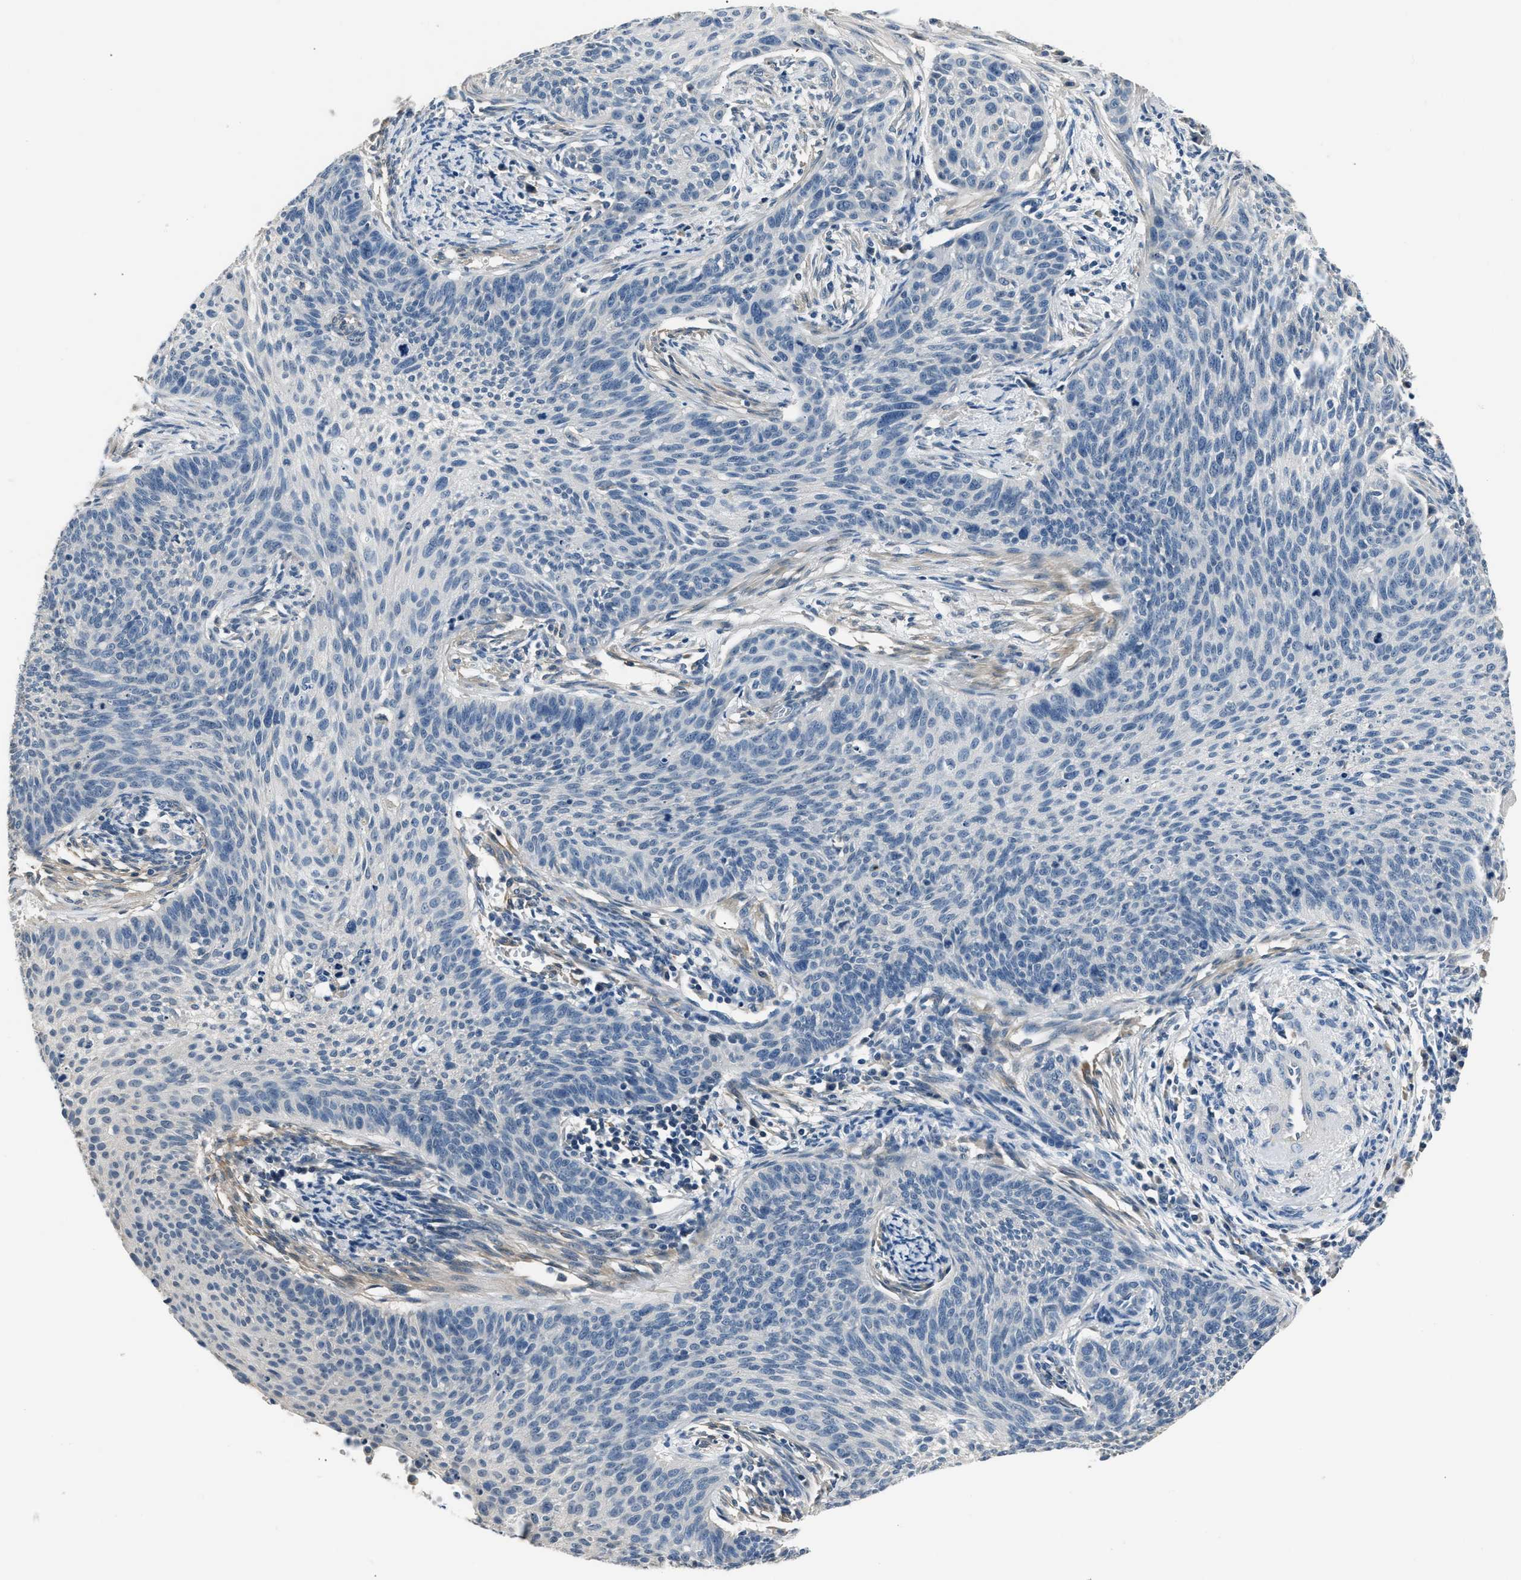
{"staining": {"intensity": "negative", "quantity": "none", "location": "none"}, "tissue": "cervical cancer", "cell_type": "Tumor cells", "image_type": "cancer", "snomed": [{"axis": "morphology", "description": "Squamous cell carcinoma, NOS"}, {"axis": "topography", "description": "Cervix"}], "caption": "DAB (3,3'-diaminobenzidine) immunohistochemical staining of human cervical cancer (squamous cell carcinoma) reveals no significant staining in tumor cells. Nuclei are stained in blue.", "gene": "INHA", "patient": {"sex": "female", "age": 70}}